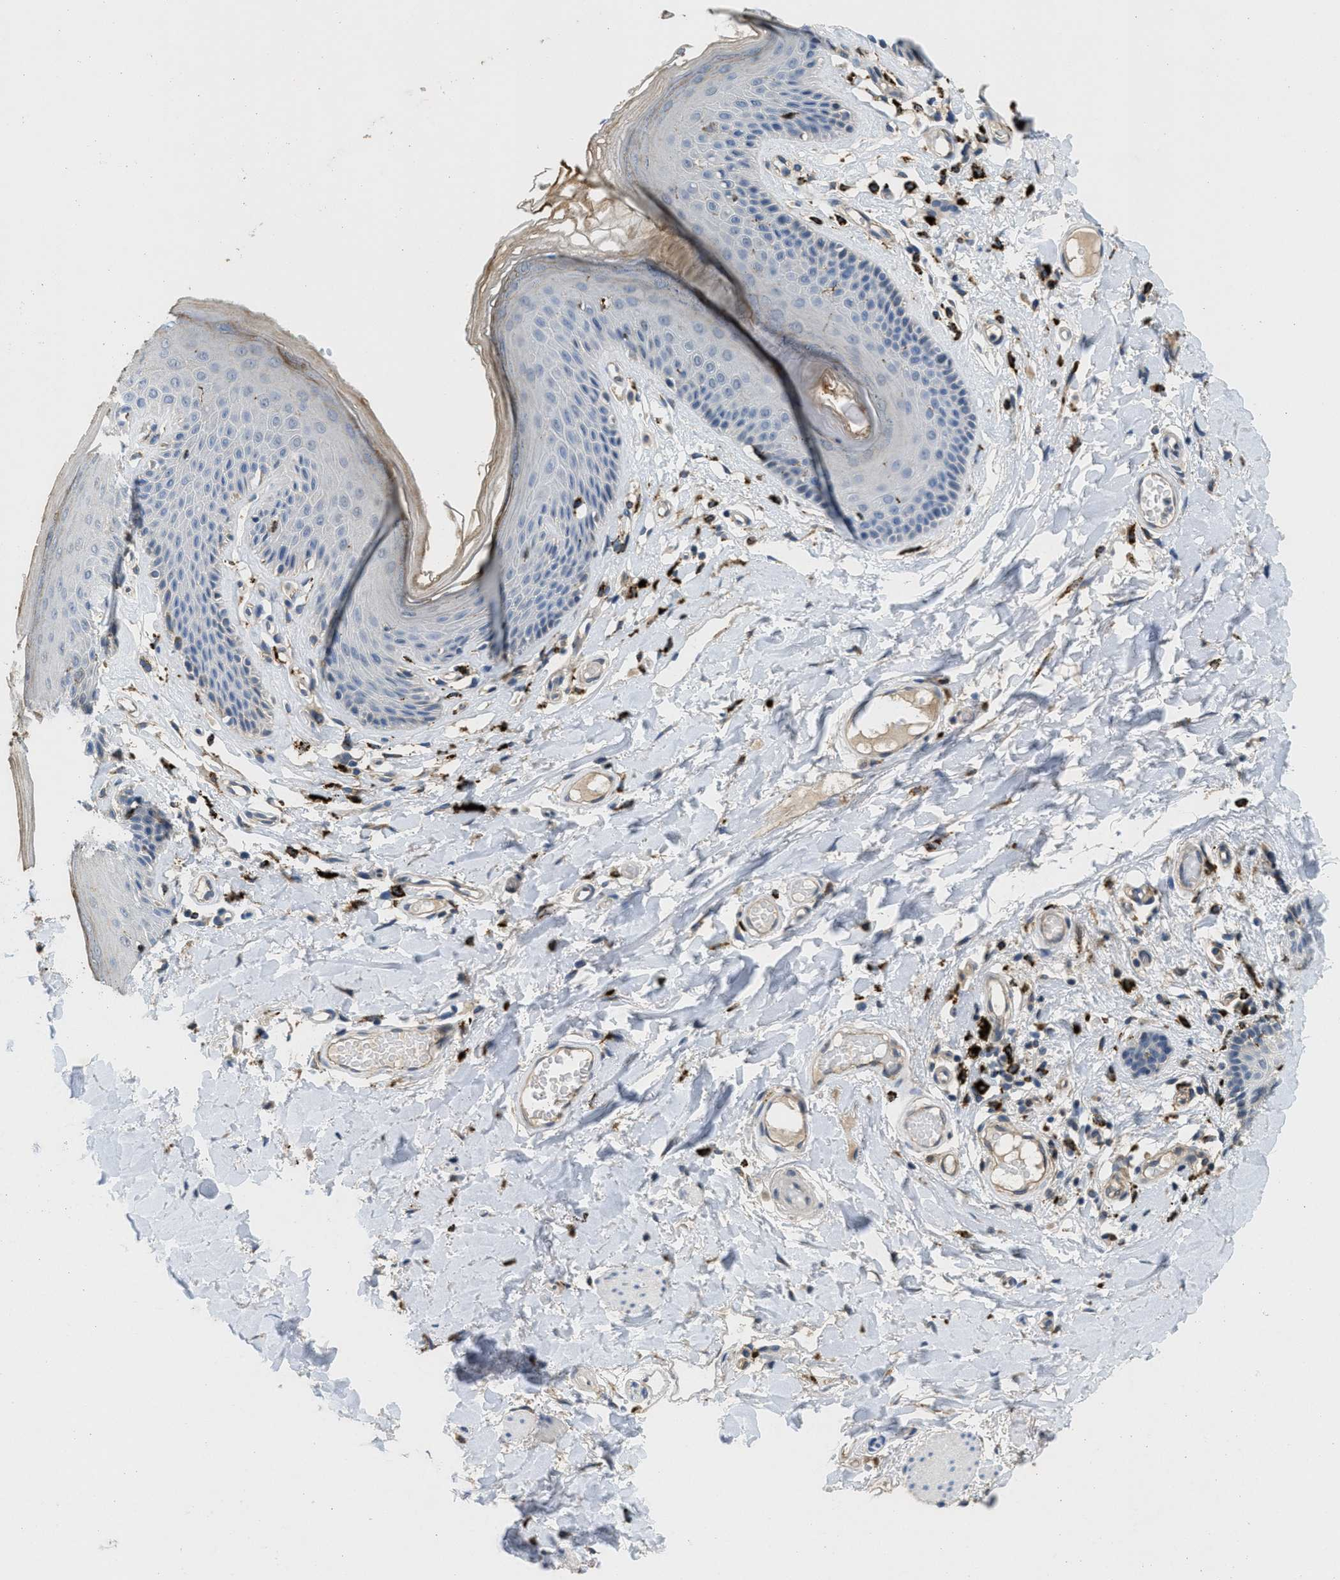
{"staining": {"intensity": "weak", "quantity": "<25%", "location": "cytoplasmic/membranous"}, "tissue": "skin", "cell_type": "Epidermal cells", "image_type": "normal", "snomed": [{"axis": "morphology", "description": "Normal tissue, NOS"}, {"axis": "topography", "description": "Vulva"}], "caption": "The immunohistochemistry (IHC) image has no significant staining in epidermal cells of skin.", "gene": "BMPR2", "patient": {"sex": "female", "age": 73}}